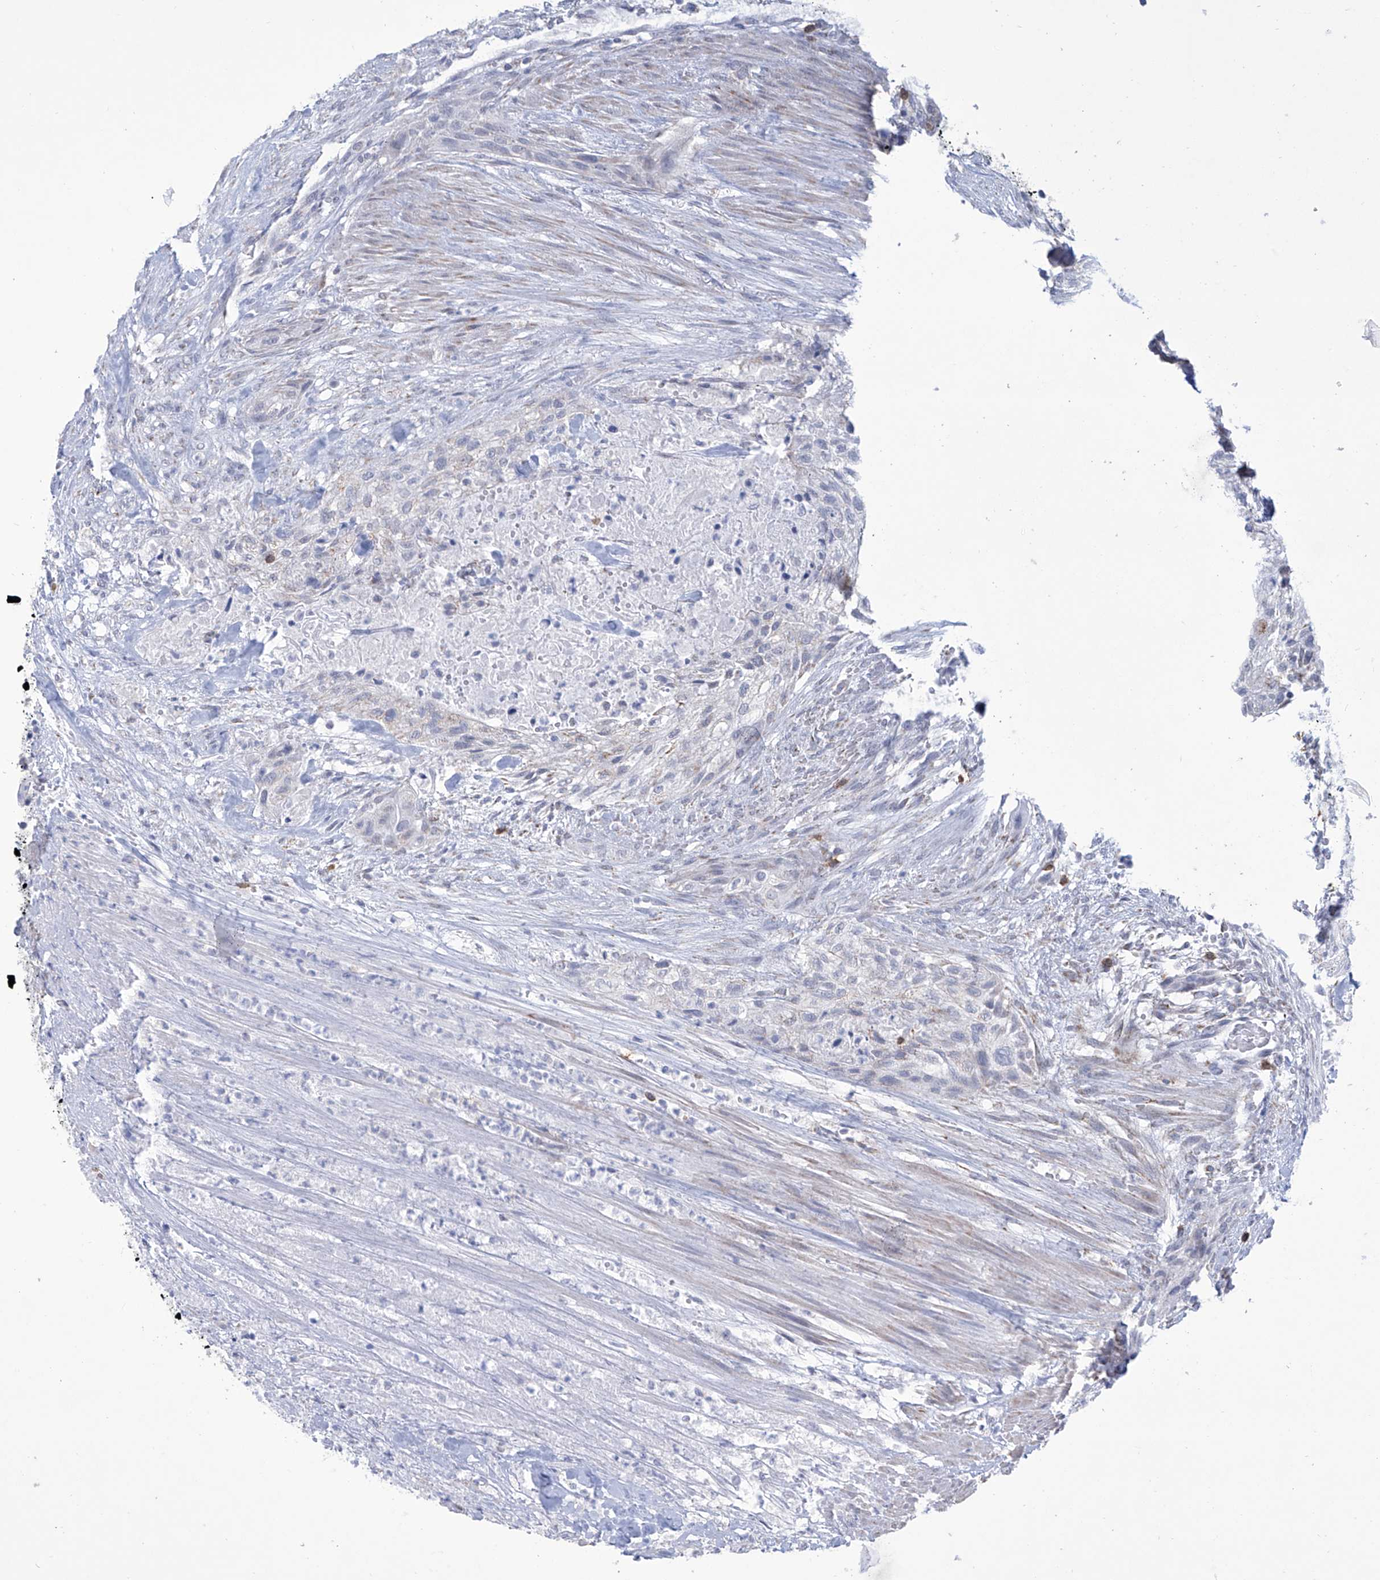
{"staining": {"intensity": "negative", "quantity": "none", "location": "none"}, "tissue": "urothelial cancer", "cell_type": "Tumor cells", "image_type": "cancer", "snomed": [{"axis": "morphology", "description": "Urothelial carcinoma, High grade"}, {"axis": "topography", "description": "Urinary bladder"}], "caption": "This is an immunohistochemistry histopathology image of human high-grade urothelial carcinoma. There is no positivity in tumor cells.", "gene": "ALDH6A1", "patient": {"sex": "male", "age": 35}}